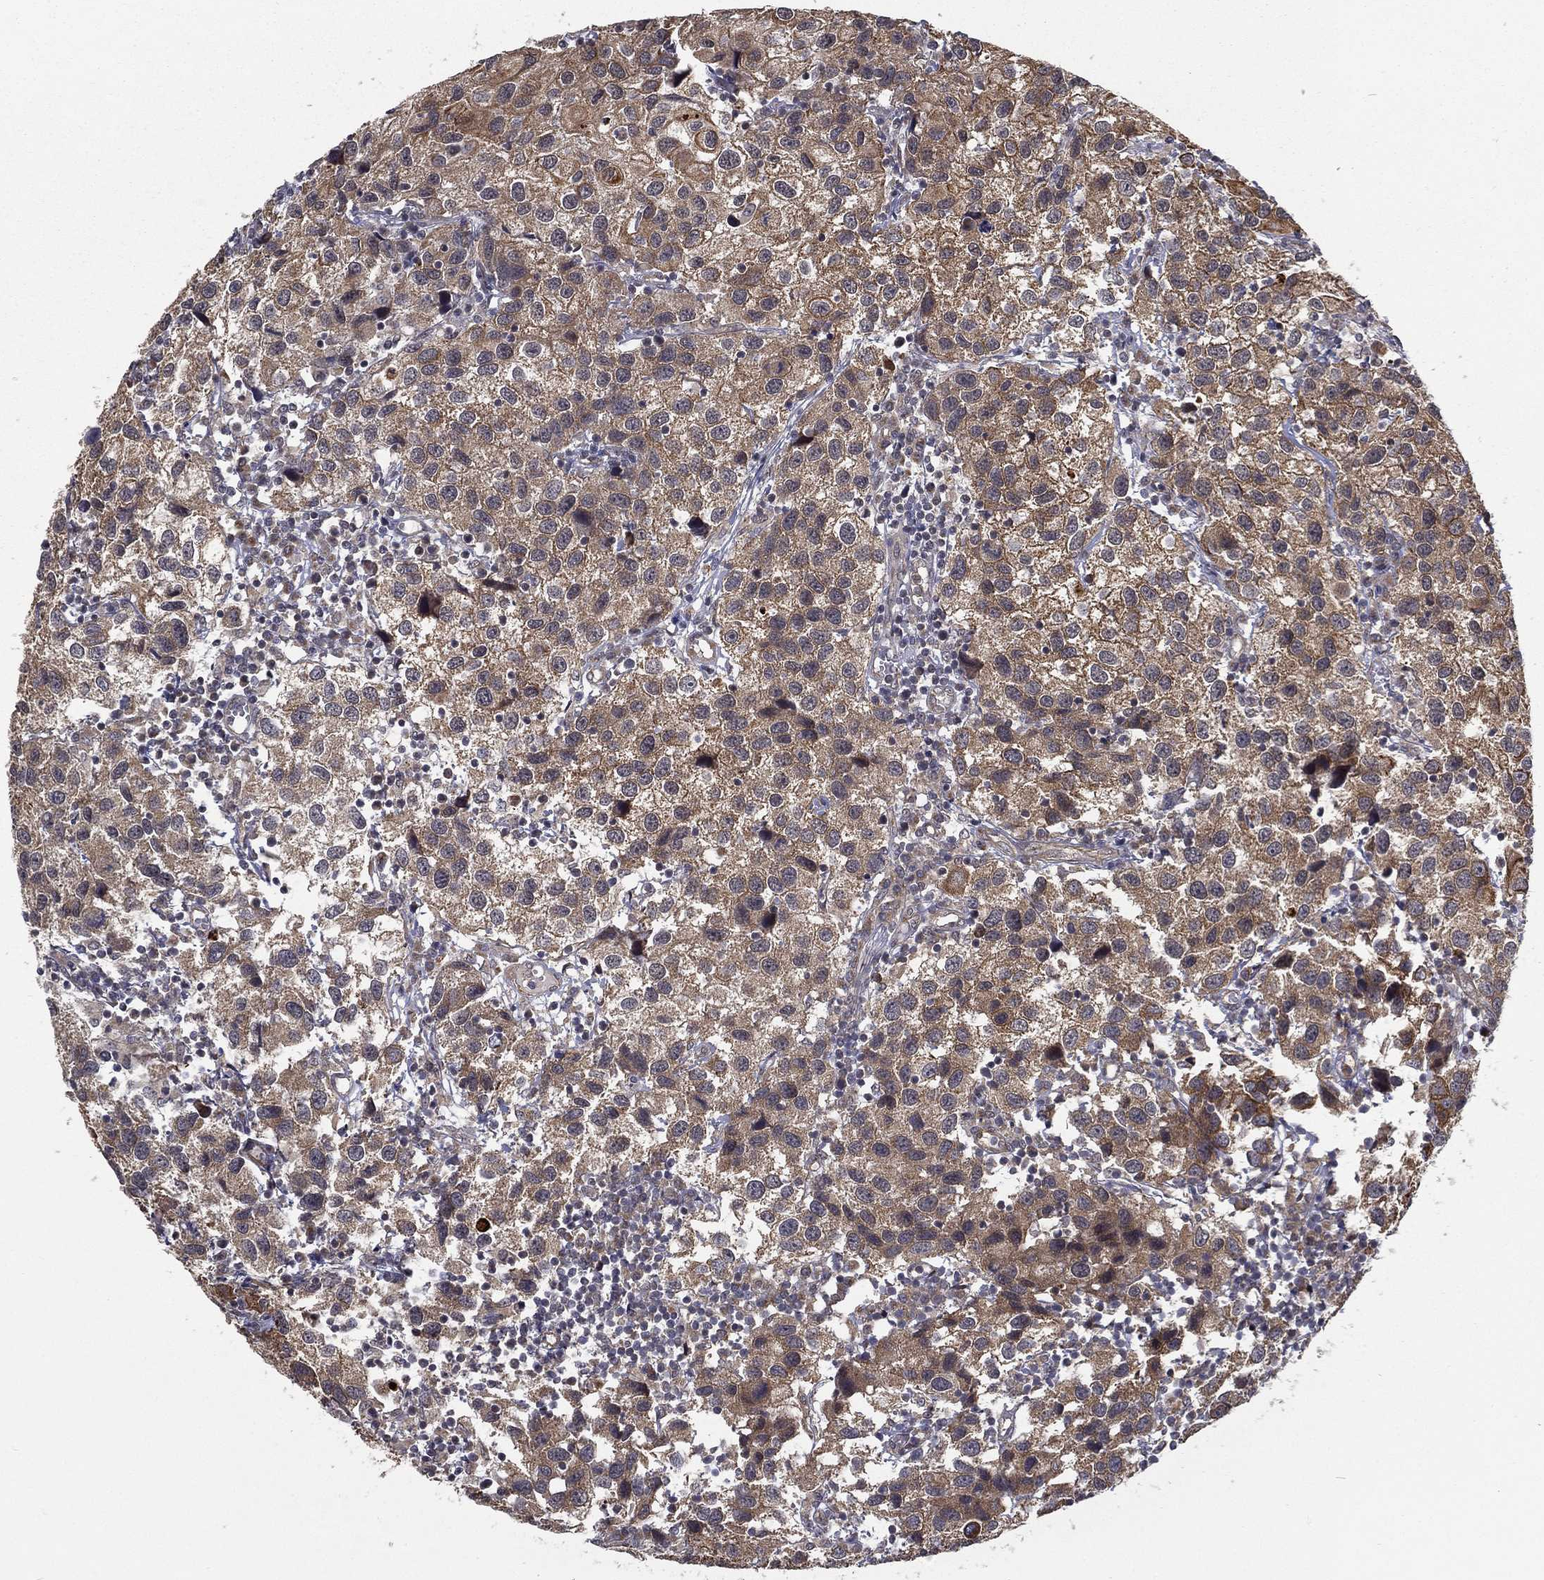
{"staining": {"intensity": "moderate", "quantity": "25%-75%", "location": "cytoplasmic/membranous"}, "tissue": "urothelial cancer", "cell_type": "Tumor cells", "image_type": "cancer", "snomed": [{"axis": "morphology", "description": "Urothelial carcinoma, High grade"}, {"axis": "topography", "description": "Urinary bladder"}], "caption": "Immunohistochemistry of high-grade urothelial carcinoma exhibits medium levels of moderate cytoplasmic/membranous expression in approximately 25%-75% of tumor cells.", "gene": "UACA", "patient": {"sex": "male", "age": 79}}